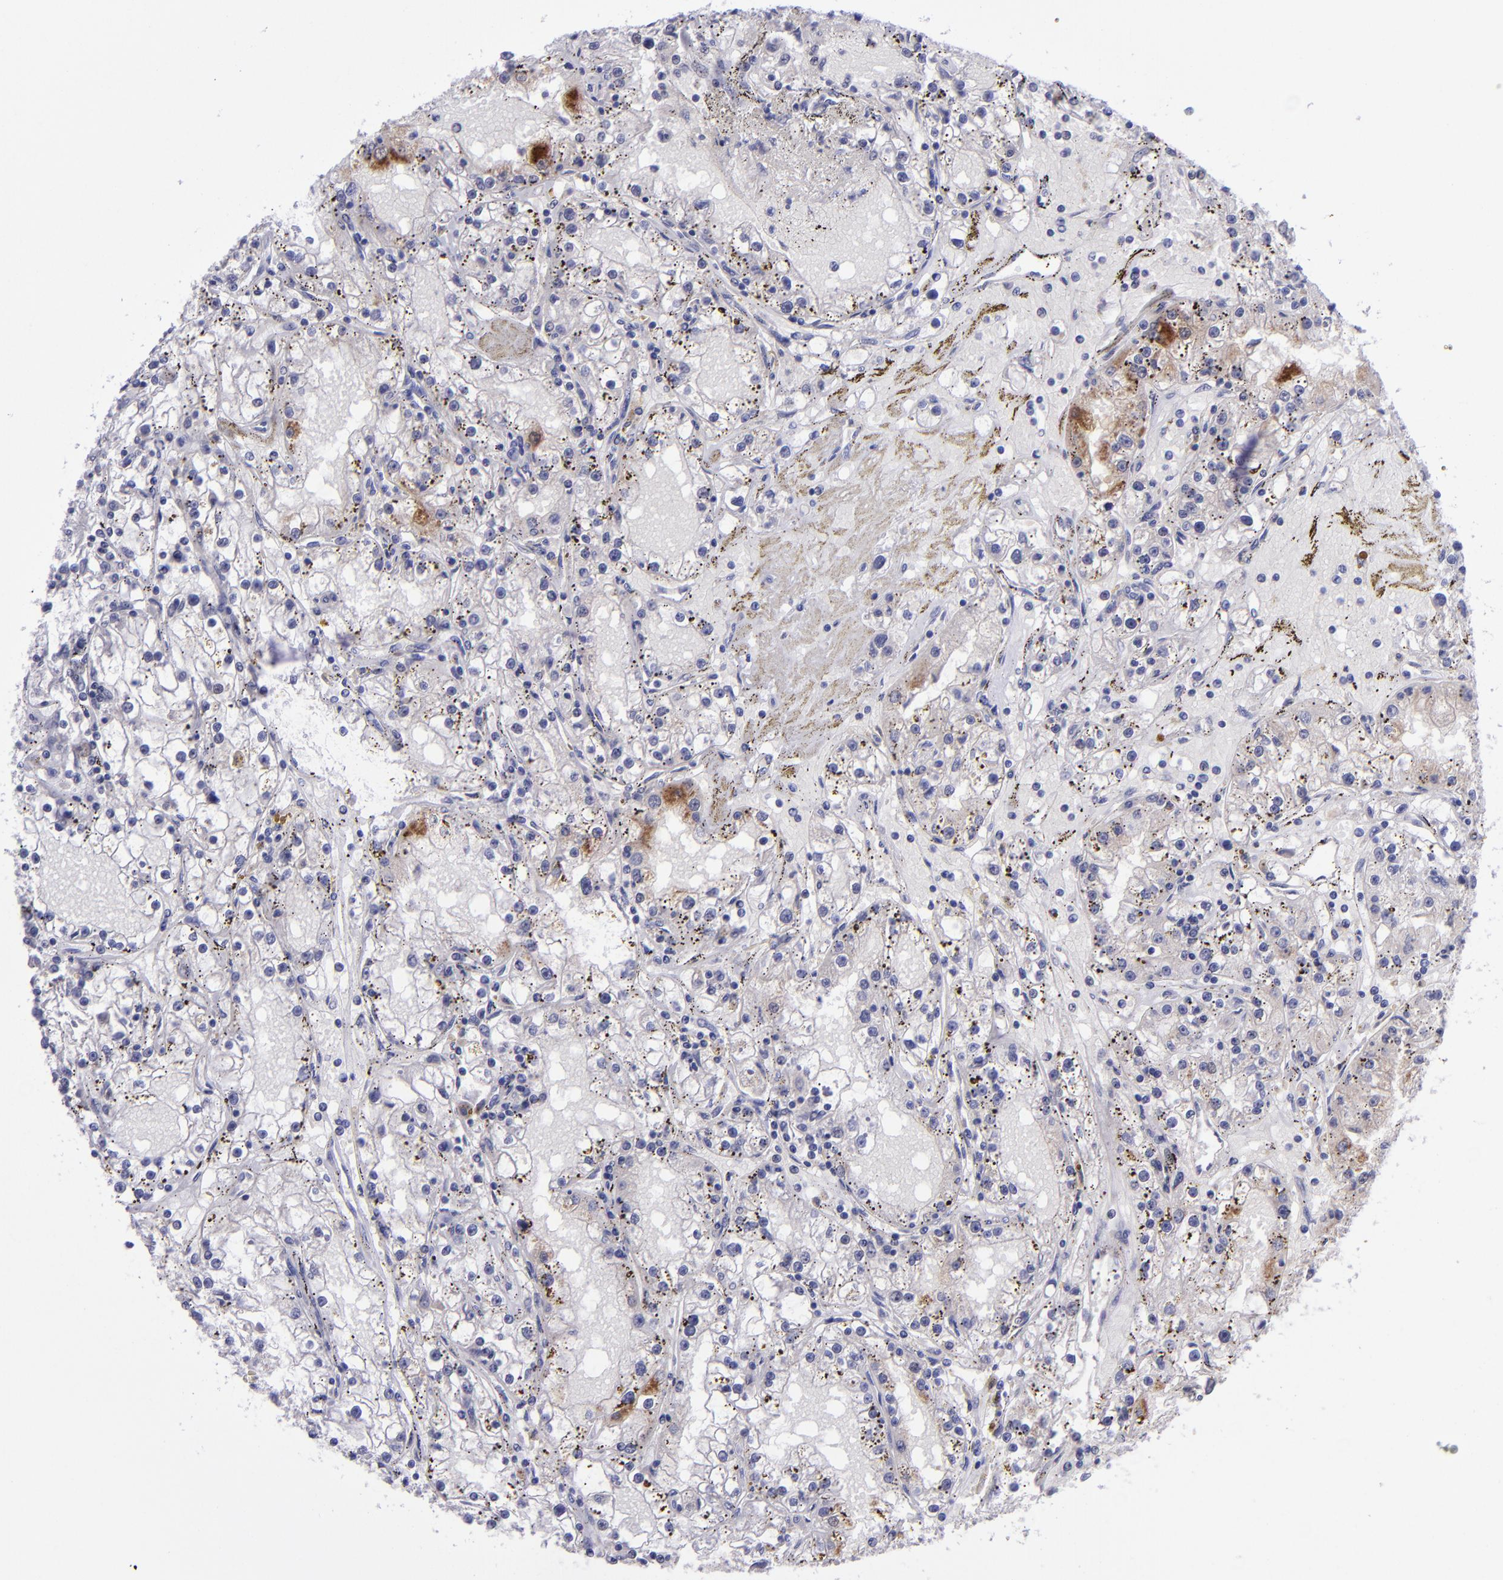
{"staining": {"intensity": "moderate", "quantity": "<25%", "location": "cytoplasmic/membranous"}, "tissue": "renal cancer", "cell_type": "Tumor cells", "image_type": "cancer", "snomed": [{"axis": "morphology", "description": "Adenocarcinoma, NOS"}, {"axis": "topography", "description": "Kidney"}], "caption": "A brown stain labels moderate cytoplasmic/membranous staining of a protein in human renal cancer (adenocarcinoma) tumor cells.", "gene": "POU2F2", "patient": {"sex": "male", "age": 56}}